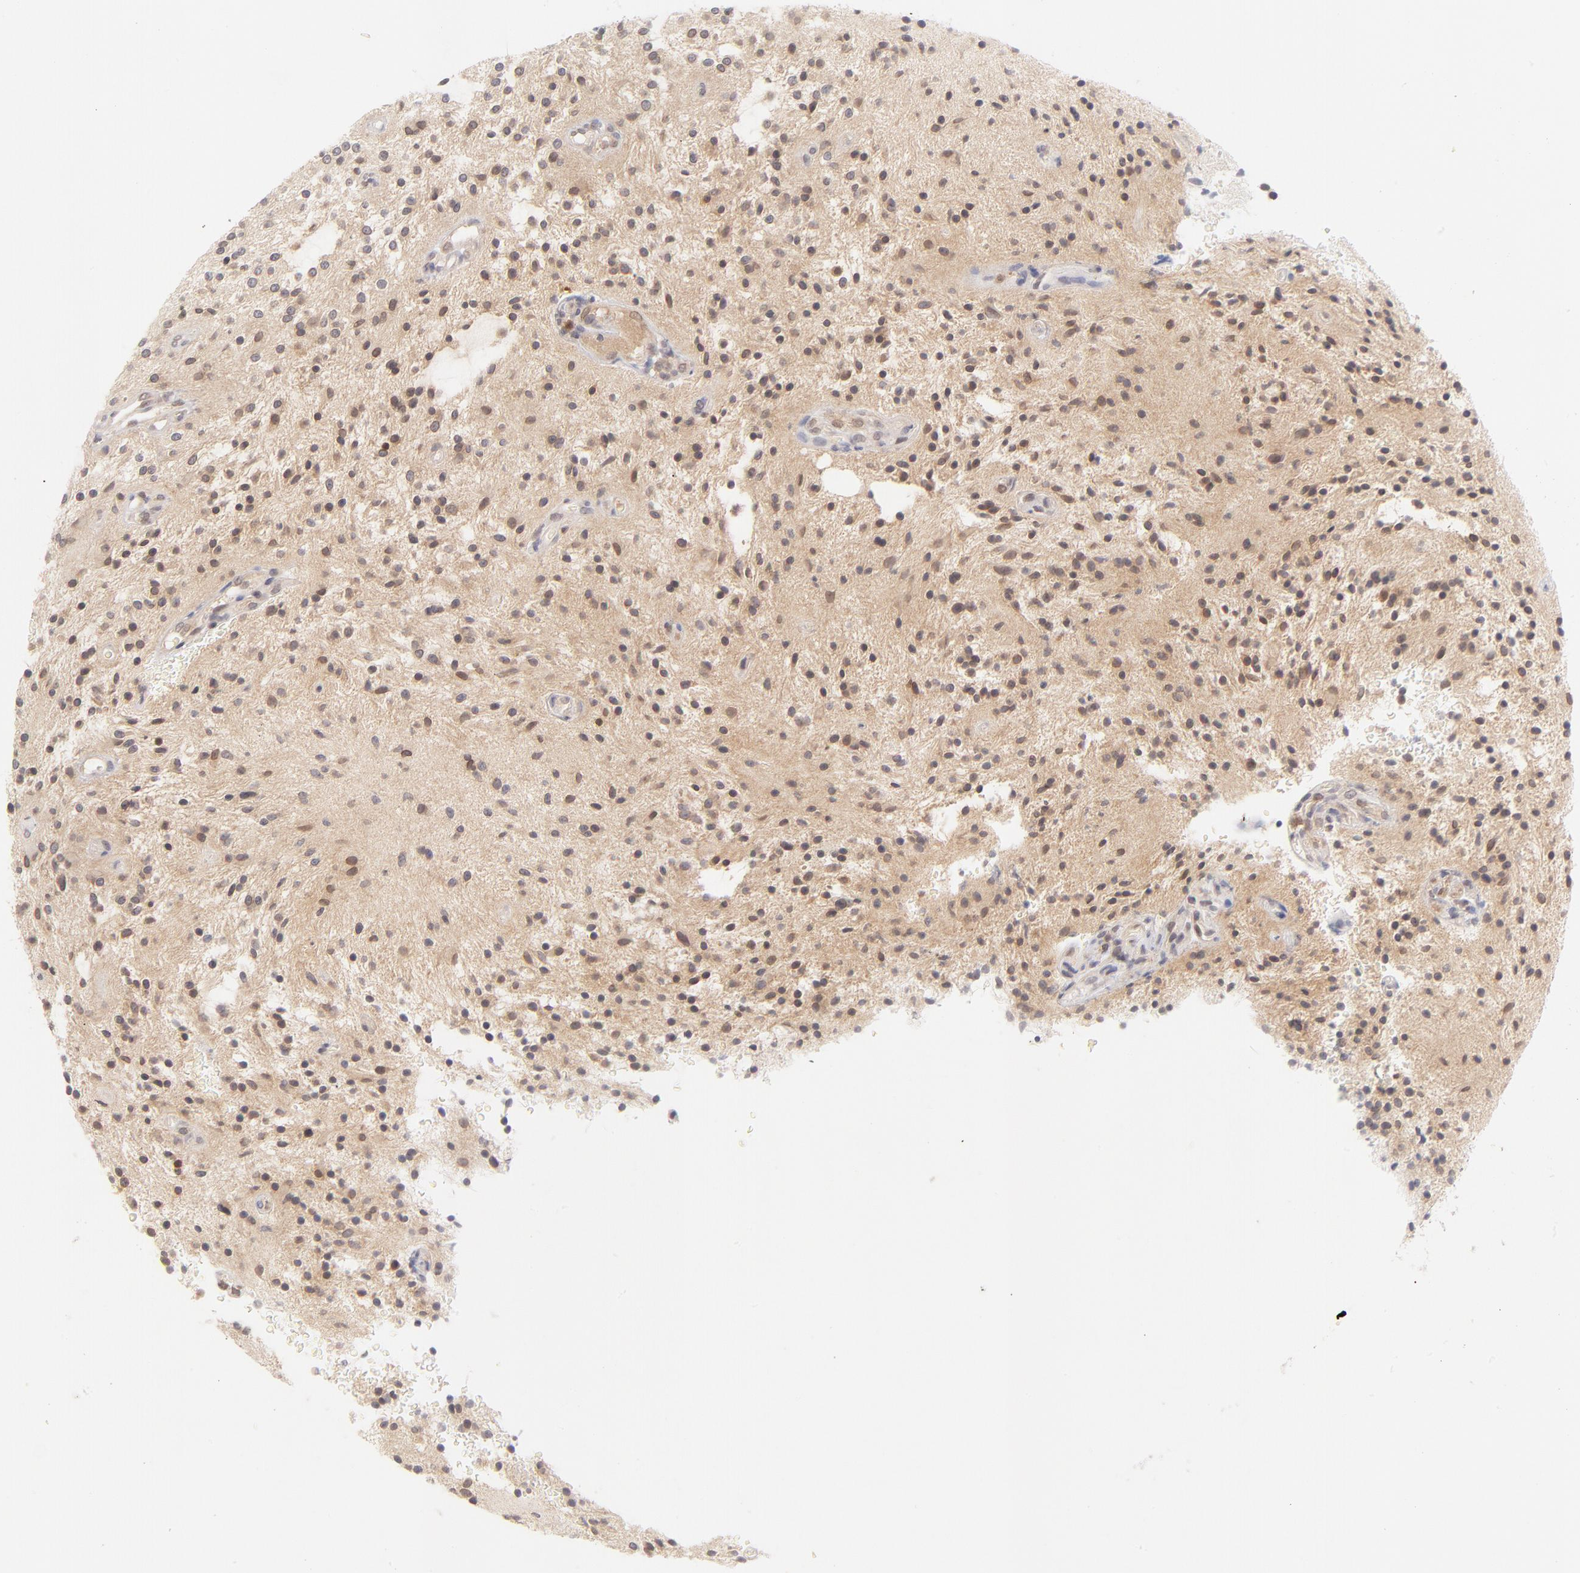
{"staining": {"intensity": "weak", "quantity": ">75%", "location": "cytoplasmic/membranous,nuclear"}, "tissue": "glioma", "cell_type": "Tumor cells", "image_type": "cancer", "snomed": [{"axis": "morphology", "description": "Glioma, malignant, NOS"}, {"axis": "topography", "description": "Cerebellum"}], "caption": "Immunohistochemical staining of glioma demonstrates low levels of weak cytoplasmic/membranous and nuclear expression in approximately >75% of tumor cells.", "gene": "CASP6", "patient": {"sex": "female", "age": 10}}